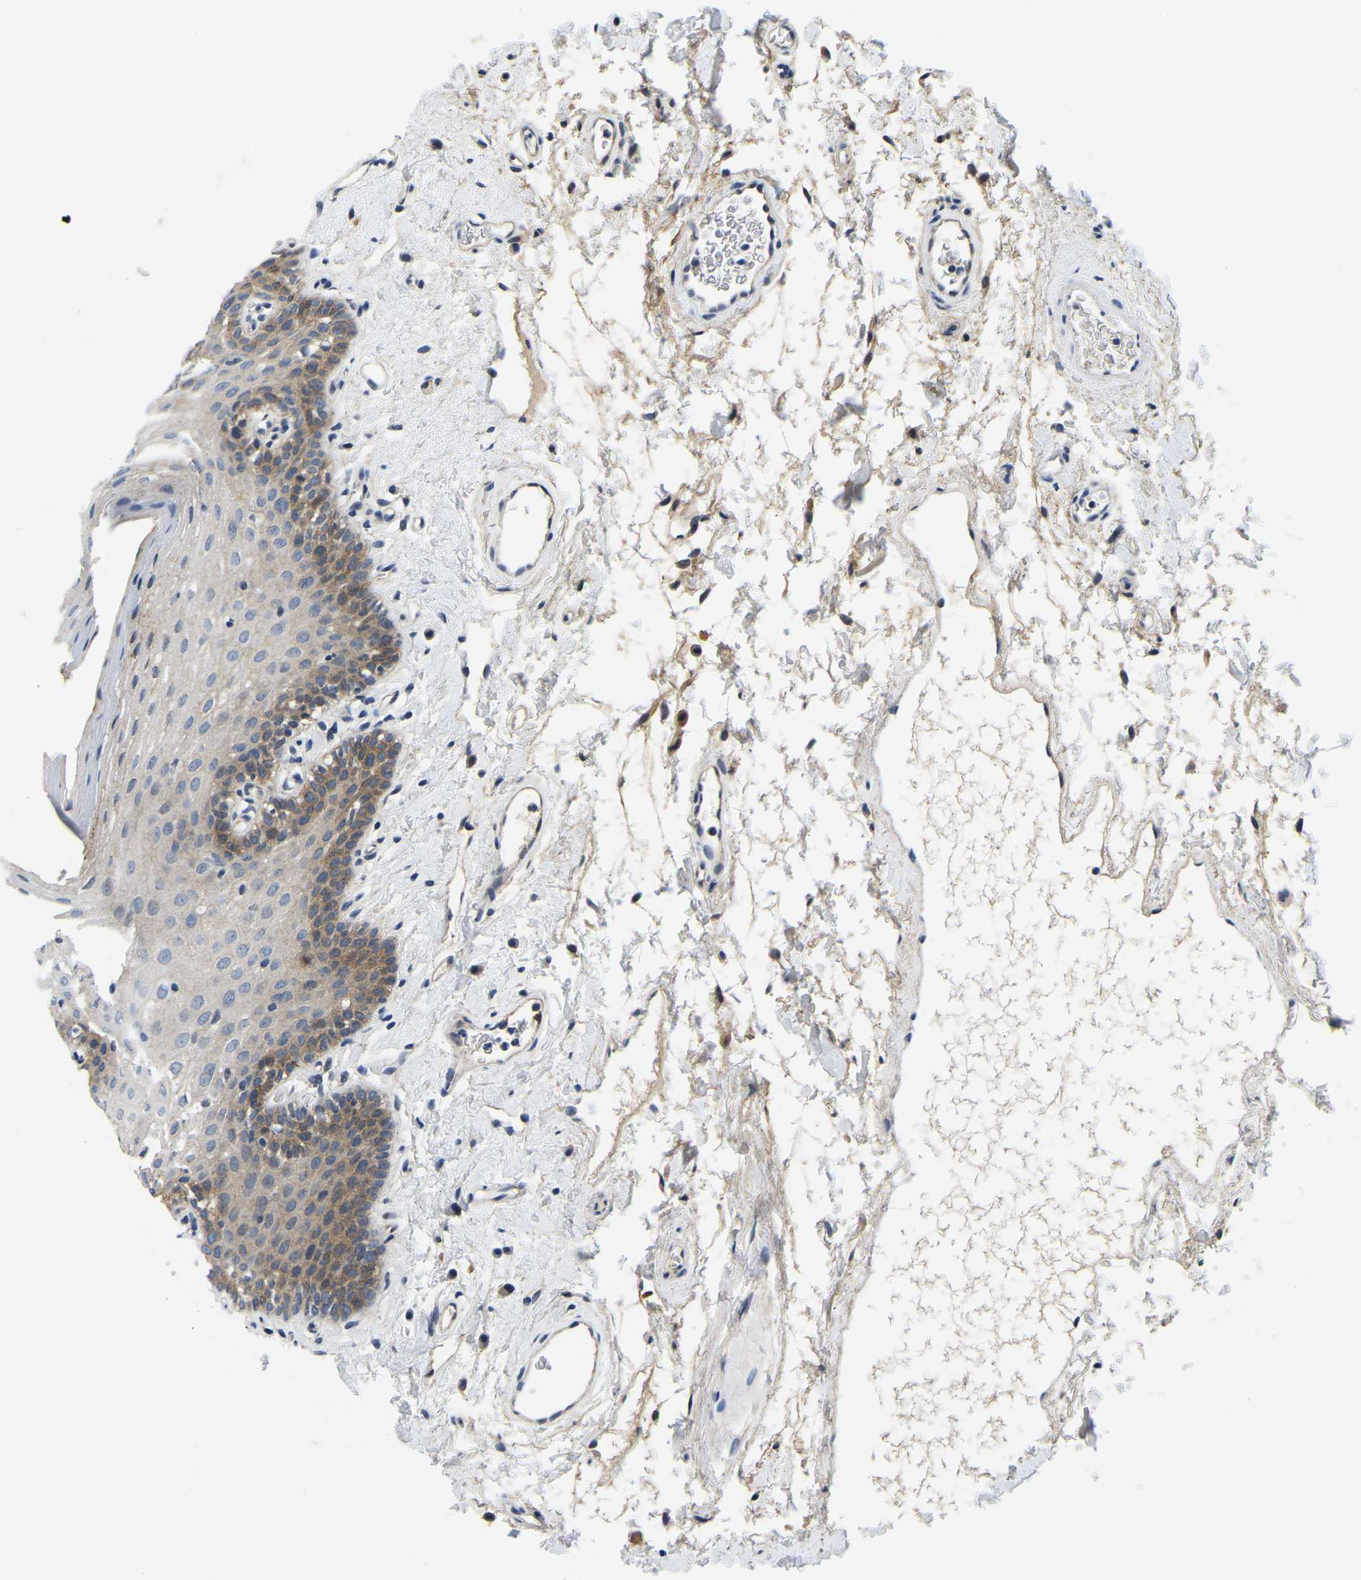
{"staining": {"intensity": "moderate", "quantity": "25%-75%", "location": "cytoplasmic/membranous"}, "tissue": "oral mucosa", "cell_type": "Squamous epithelial cells", "image_type": "normal", "snomed": [{"axis": "morphology", "description": "Normal tissue, NOS"}, {"axis": "topography", "description": "Oral tissue"}], "caption": "Protein staining by IHC shows moderate cytoplasmic/membranous staining in about 25%-75% of squamous epithelial cells in unremarkable oral mucosa. (Brightfield microscopy of DAB IHC at high magnification).", "gene": "ITGA2", "patient": {"sex": "male", "age": 66}}